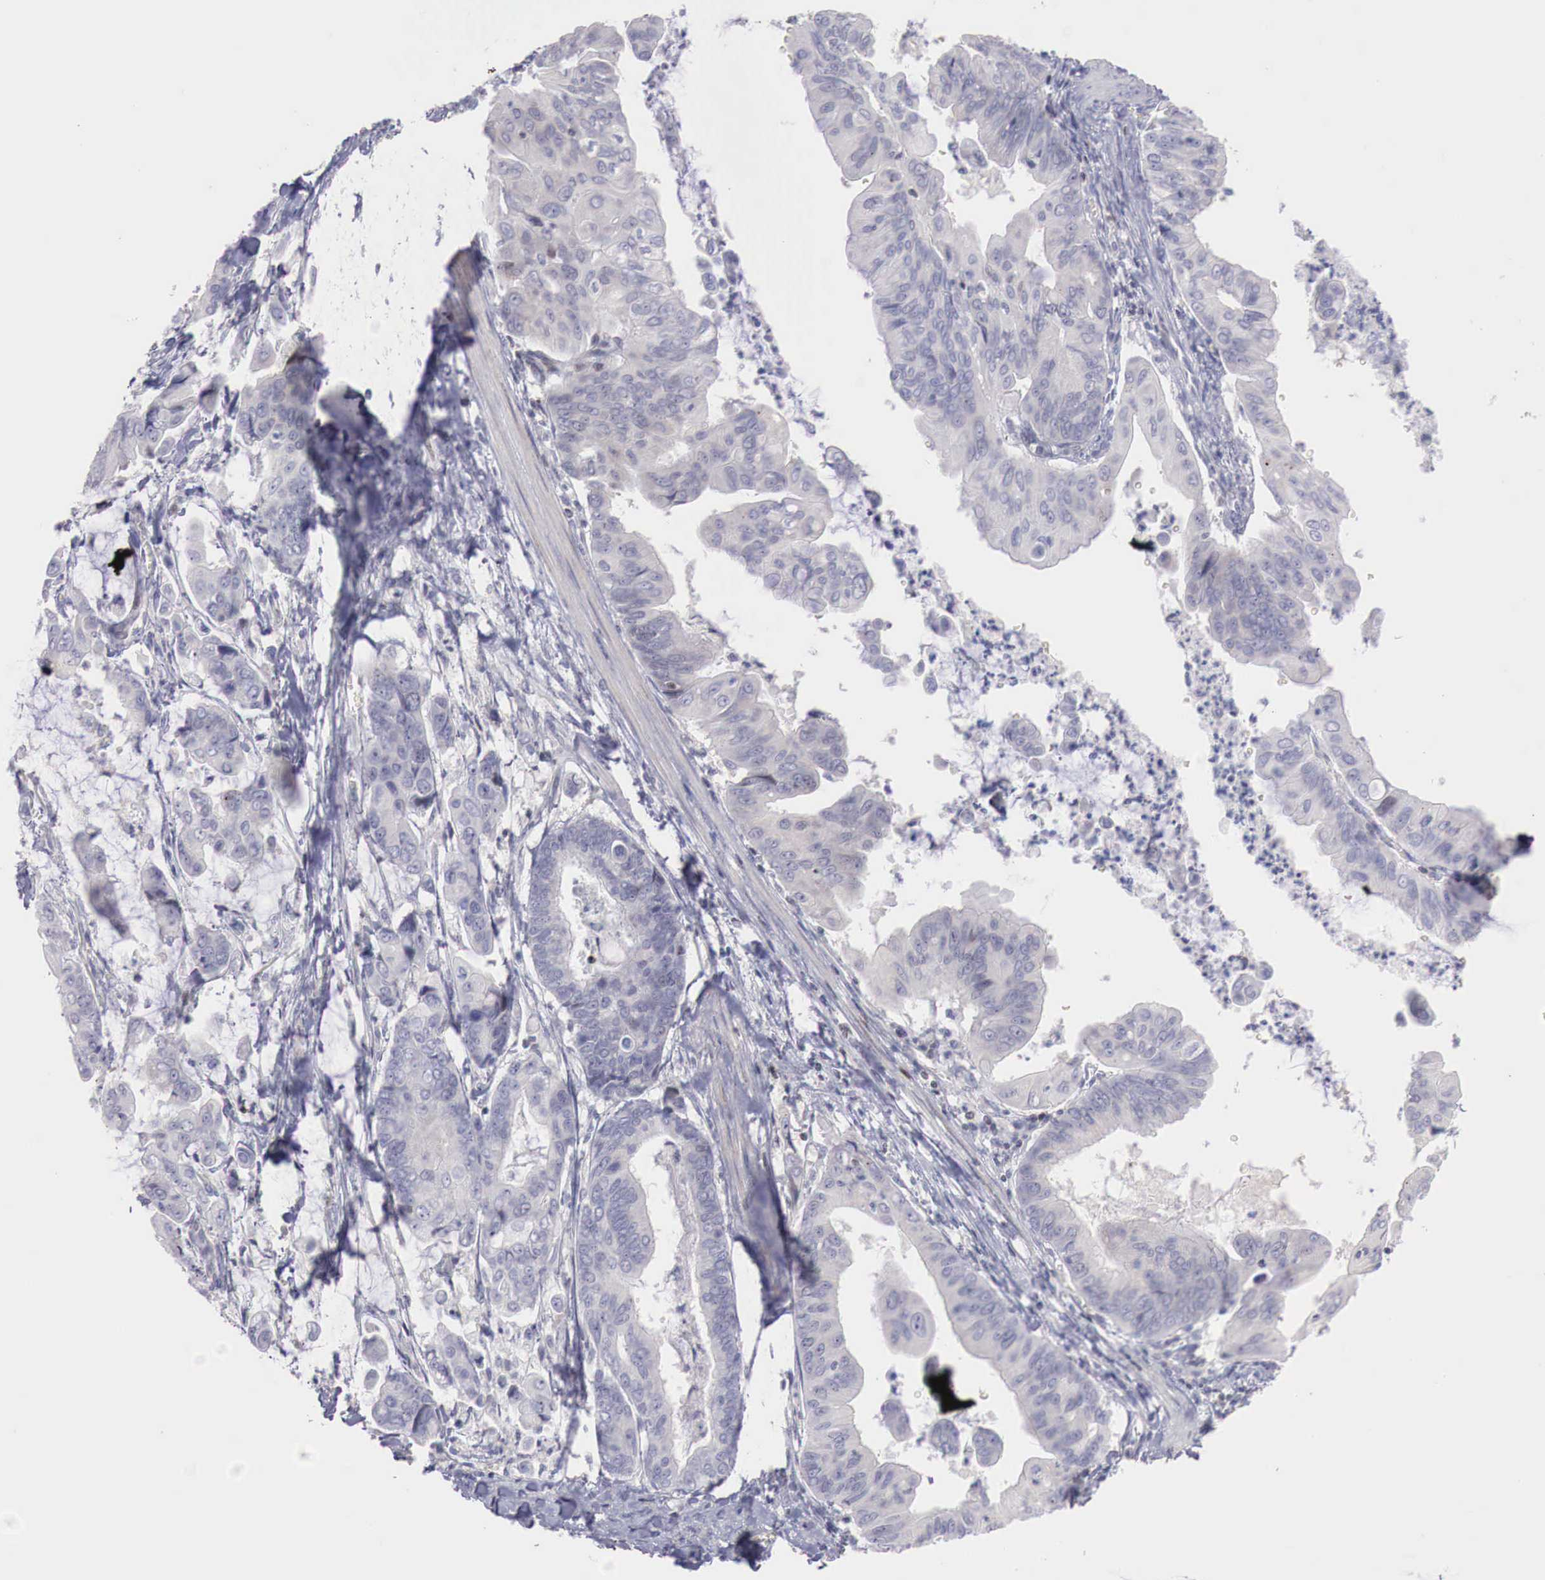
{"staining": {"intensity": "negative", "quantity": "none", "location": "none"}, "tissue": "stomach cancer", "cell_type": "Tumor cells", "image_type": "cancer", "snomed": [{"axis": "morphology", "description": "Adenocarcinoma, NOS"}, {"axis": "topography", "description": "Stomach, upper"}], "caption": "A photomicrograph of human stomach adenocarcinoma is negative for staining in tumor cells.", "gene": "CLCN5", "patient": {"sex": "male", "age": 80}}